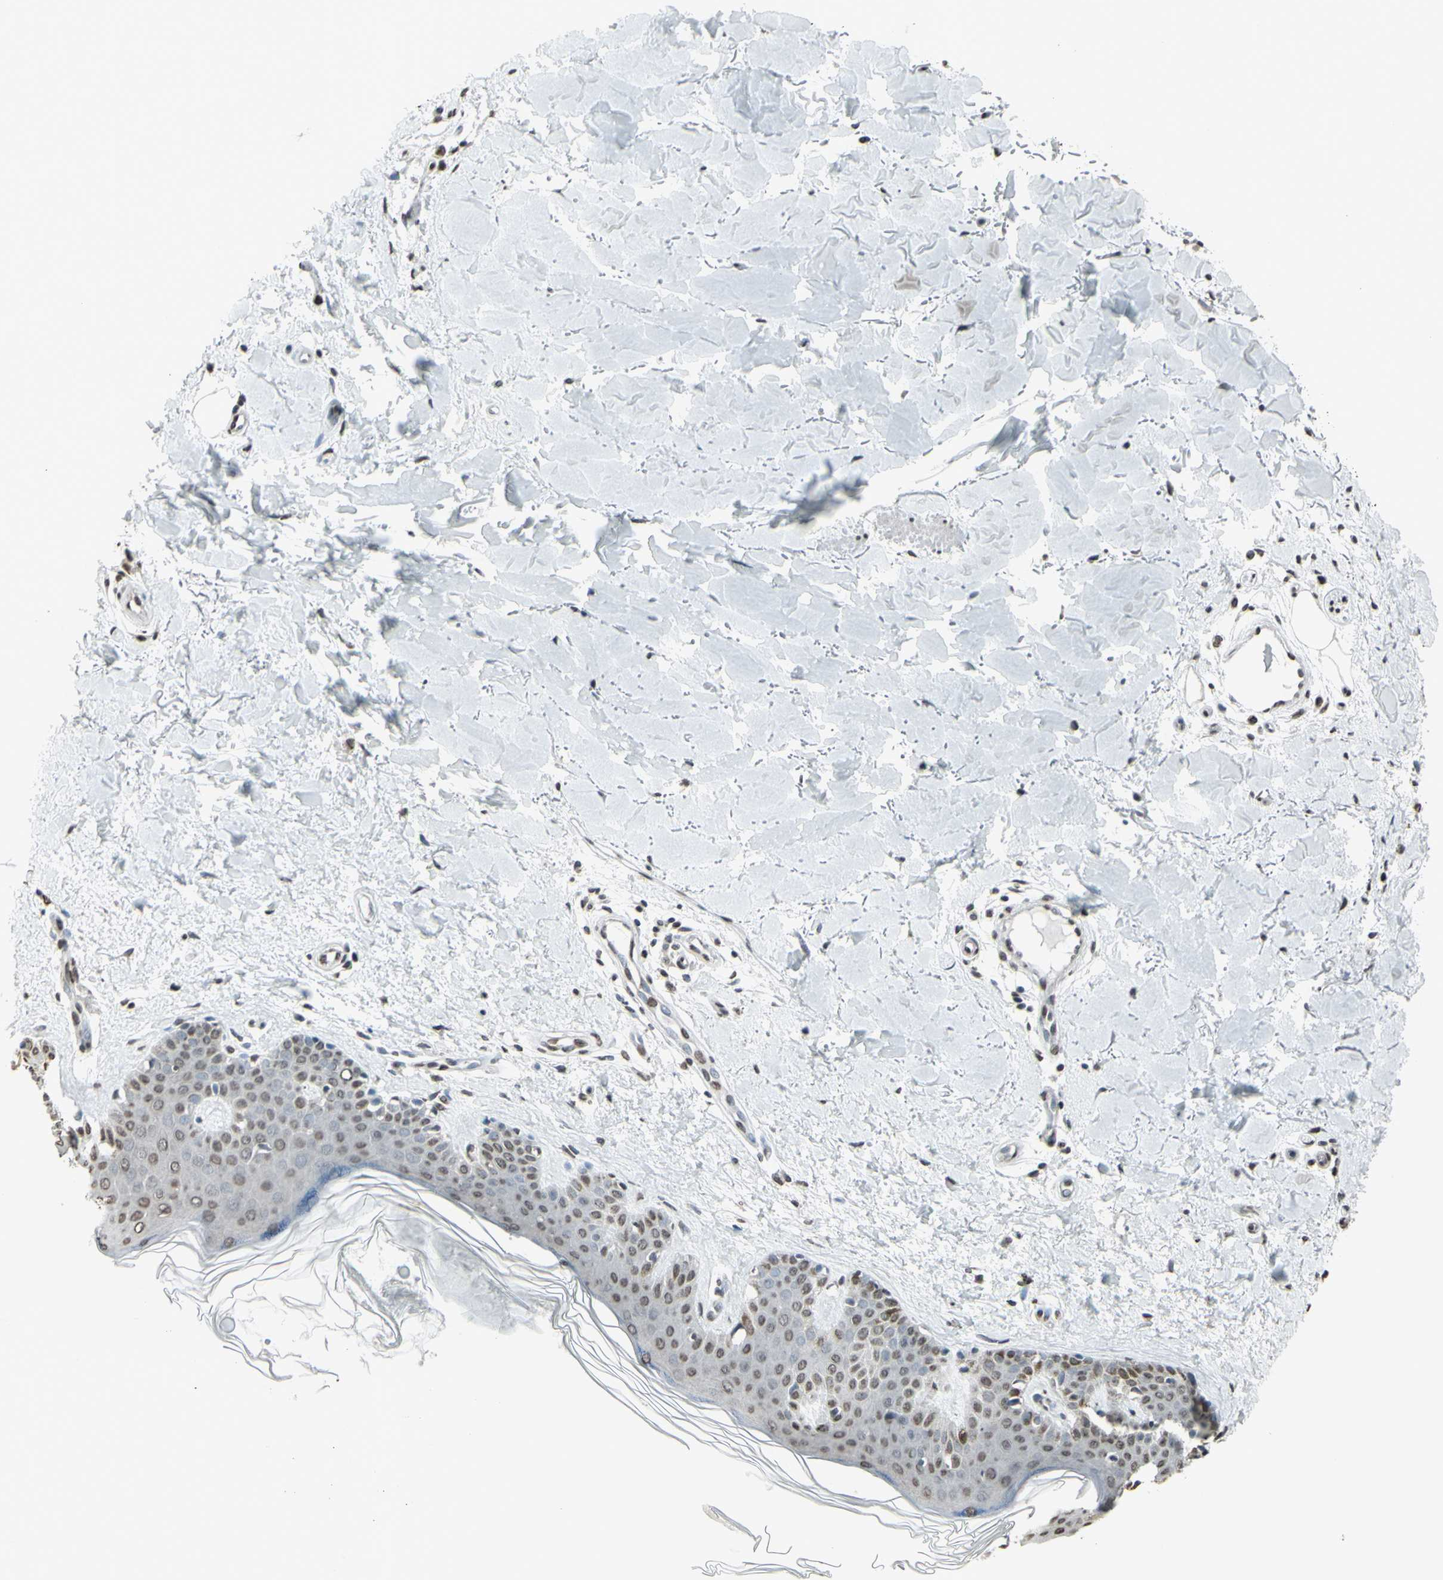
{"staining": {"intensity": "moderate", "quantity": ">75%", "location": "nuclear"}, "tissue": "skin", "cell_type": "Fibroblasts", "image_type": "normal", "snomed": [{"axis": "morphology", "description": "Normal tissue, NOS"}, {"axis": "topography", "description": "Skin"}], "caption": "Immunohistochemistry (IHC) (DAB) staining of normal human skin displays moderate nuclear protein expression in about >75% of fibroblasts.", "gene": "CD79B", "patient": {"sex": "male", "age": 67}}